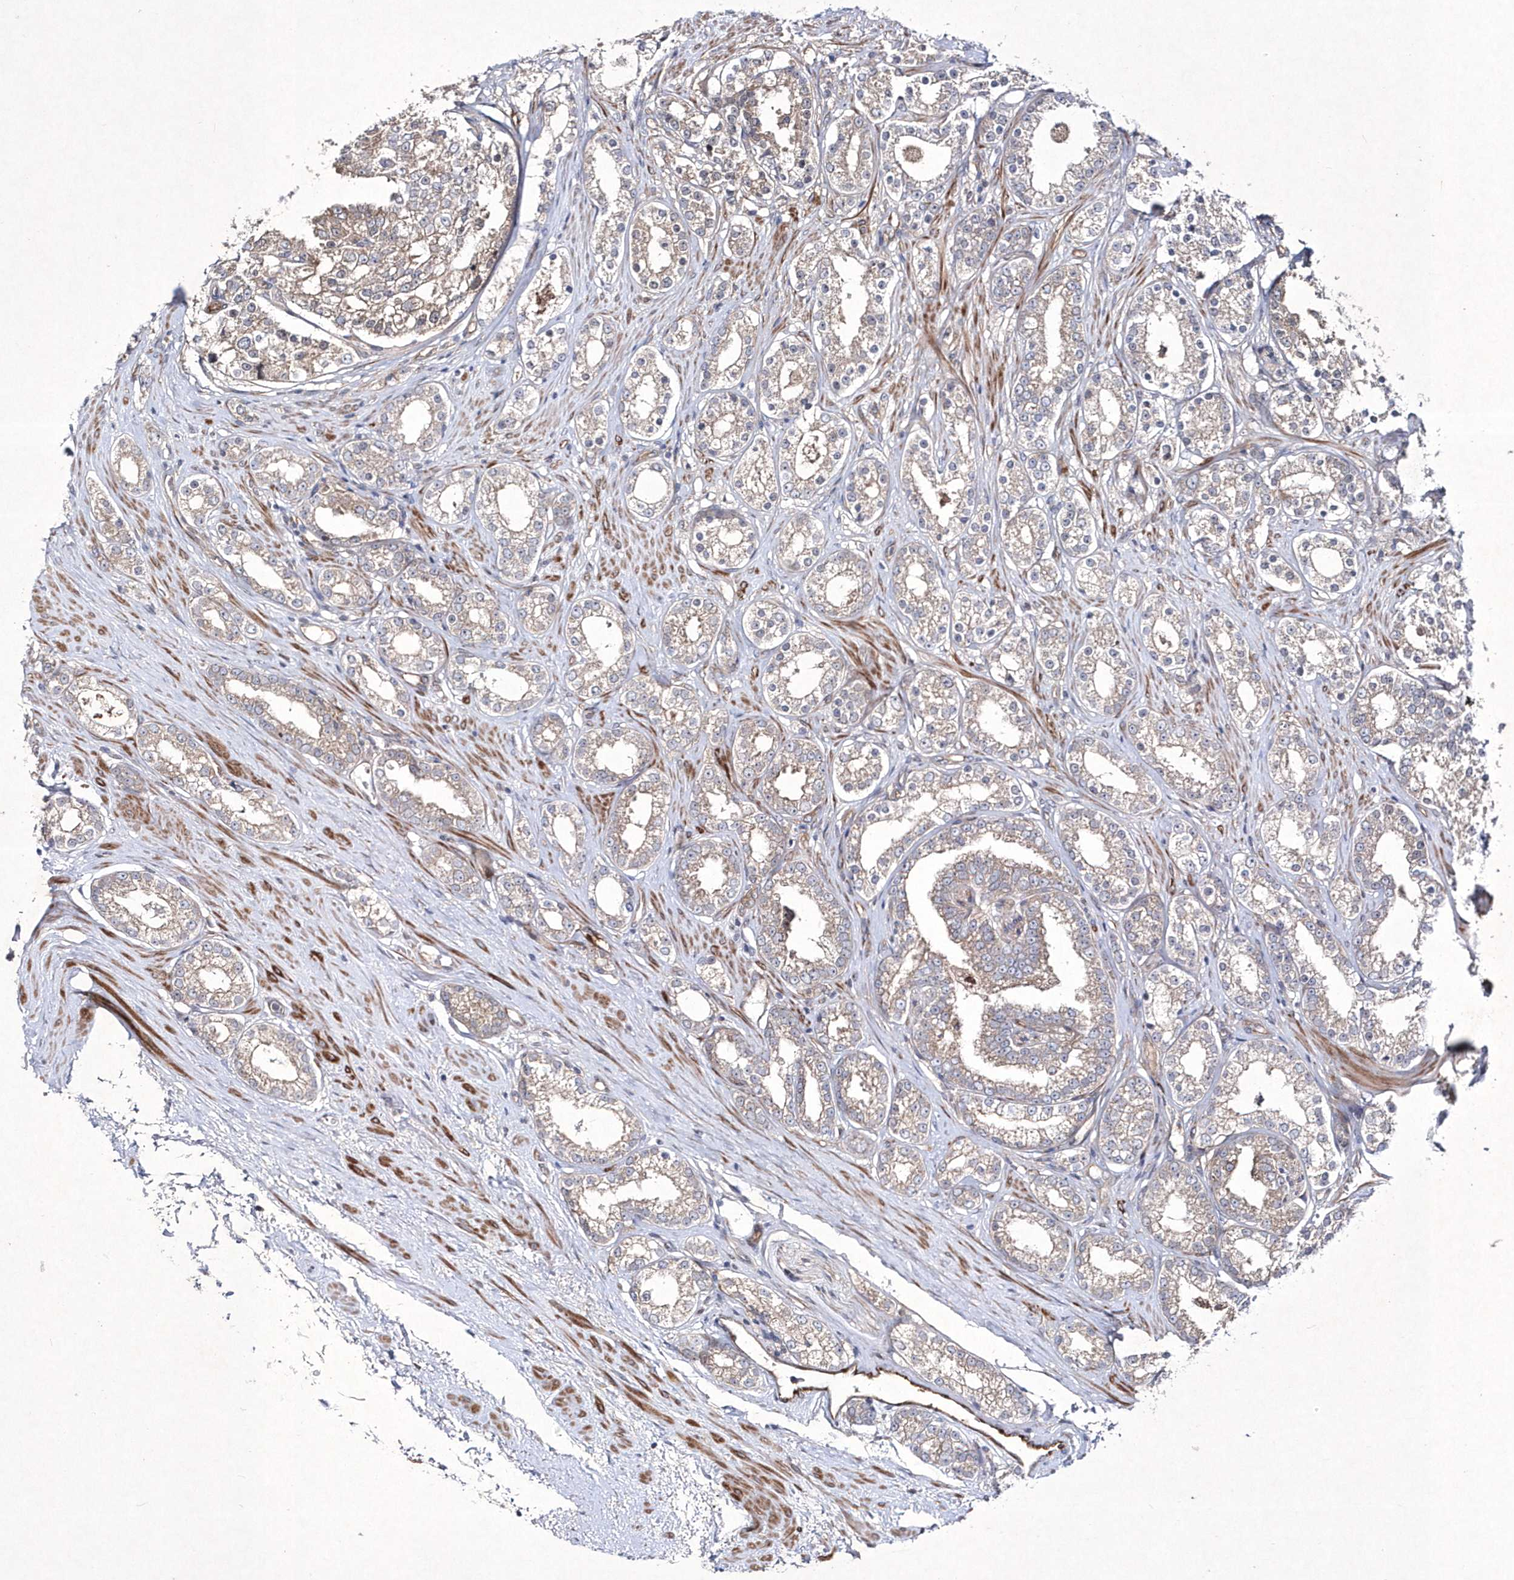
{"staining": {"intensity": "weak", "quantity": "<25%", "location": "cytoplasmic/membranous"}, "tissue": "prostate cancer", "cell_type": "Tumor cells", "image_type": "cancer", "snomed": [{"axis": "morphology", "description": "Normal tissue, NOS"}, {"axis": "morphology", "description": "Adenocarcinoma, High grade"}, {"axis": "topography", "description": "Prostate"}], "caption": "Histopathology image shows no protein staining in tumor cells of prostate high-grade adenocarcinoma tissue.", "gene": "DSPP", "patient": {"sex": "male", "age": 83}}